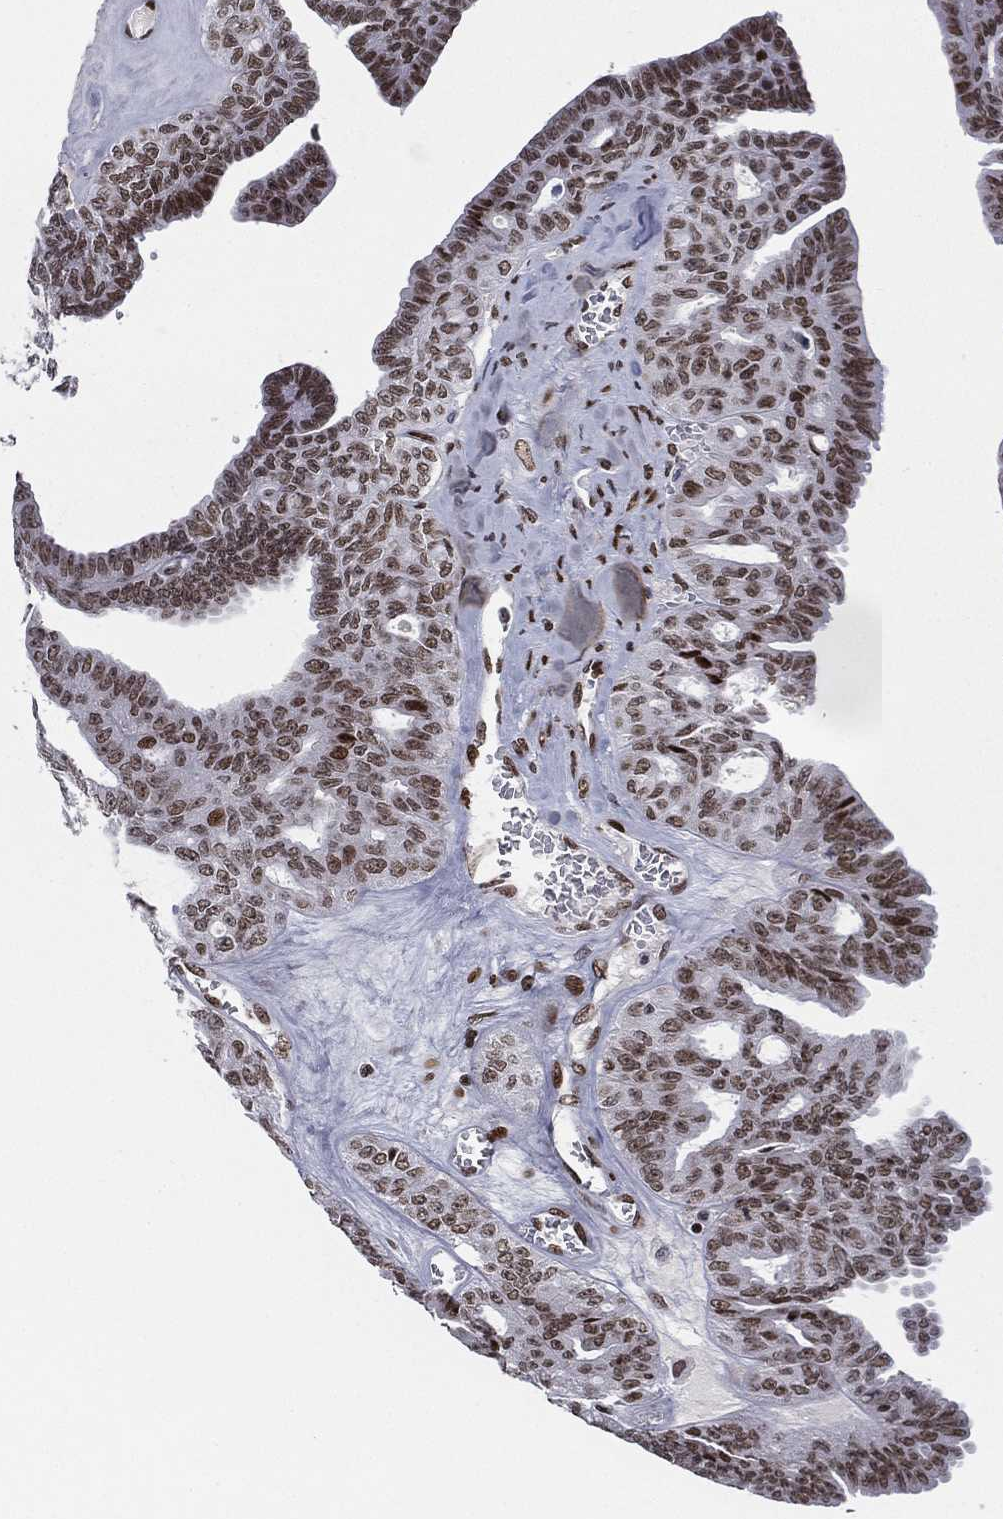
{"staining": {"intensity": "moderate", "quantity": ">75%", "location": "nuclear"}, "tissue": "ovarian cancer", "cell_type": "Tumor cells", "image_type": "cancer", "snomed": [{"axis": "morphology", "description": "Cystadenocarcinoma, serous, NOS"}, {"axis": "topography", "description": "Ovary"}], "caption": "Ovarian cancer stained for a protein shows moderate nuclear positivity in tumor cells.", "gene": "RTF1", "patient": {"sex": "female", "age": 71}}